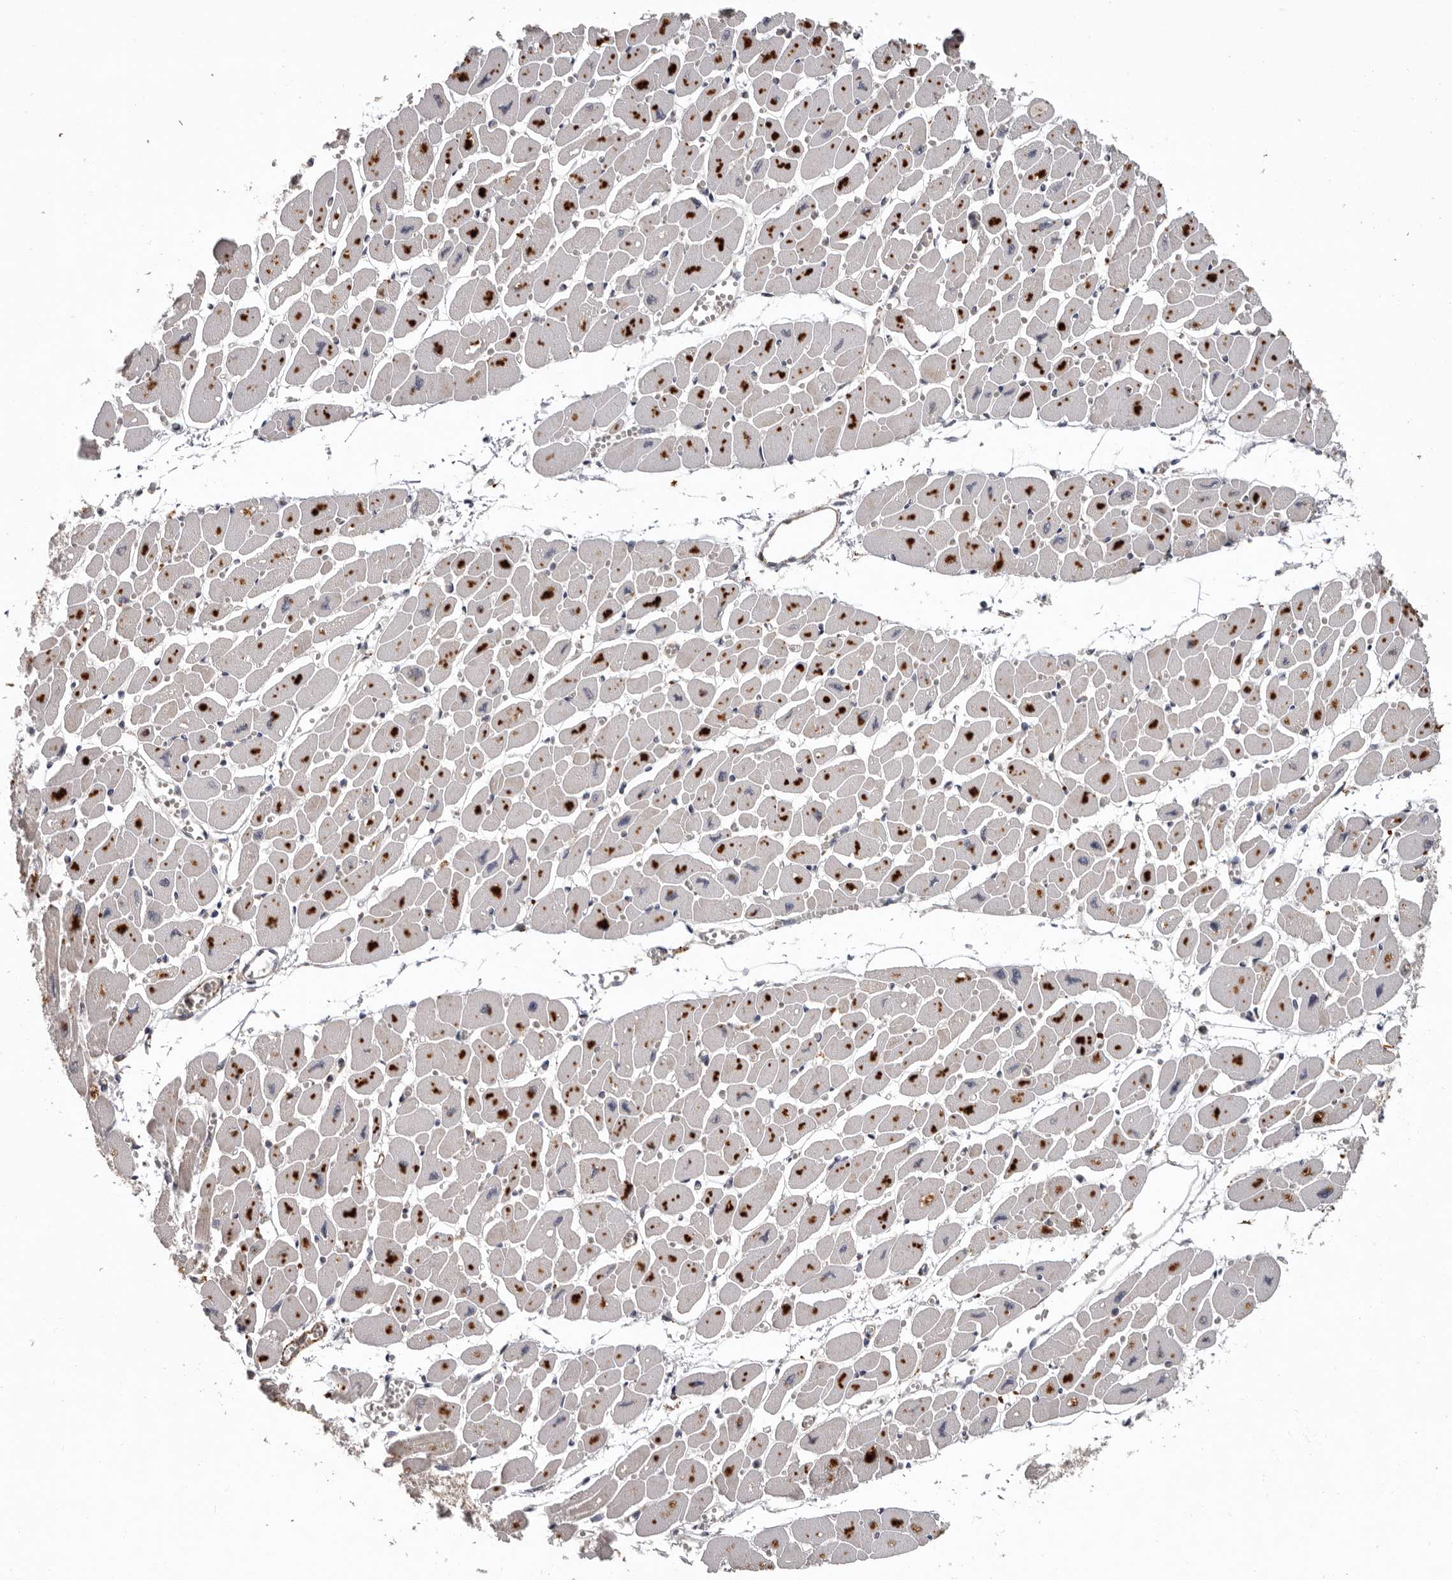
{"staining": {"intensity": "moderate", "quantity": "<25%", "location": "cytoplasmic/membranous"}, "tissue": "heart muscle", "cell_type": "Cardiomyocytes", "image_type": "normal", "snomed": [{"axis": "morphology", "description": "Normal tissue, NOS"}, {"axis": "topography", "description": "Heart"}], "caption": "Moderate cytoplasmic/membranous positivity for a protein is appreciated in about <25% of cardiomyocytes of benign heart muscle using IHC.", "gene": "FGFR4", "patient": {"sex": "female", "age": 54}}